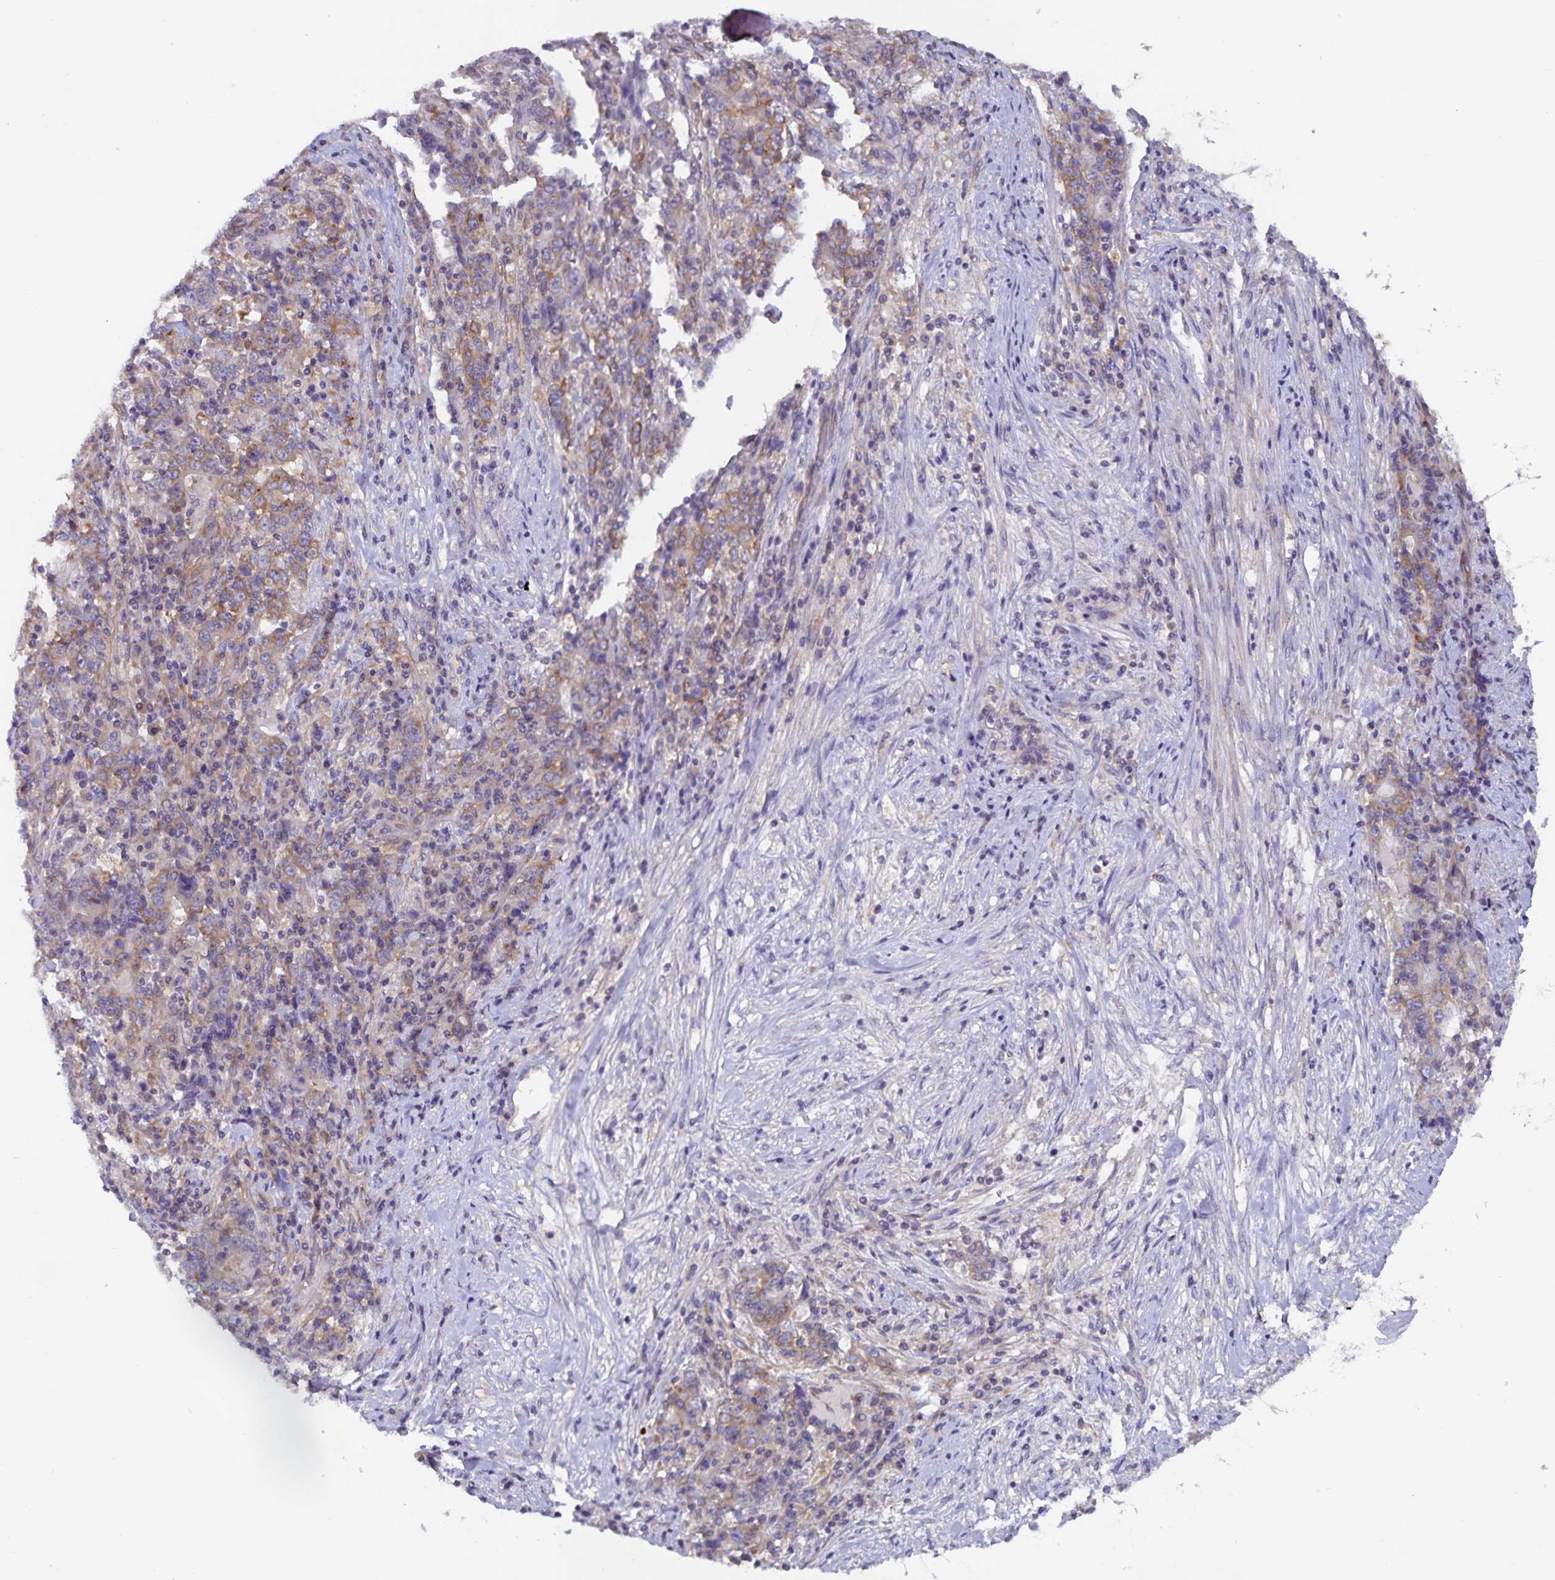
{"staining": {"intensity": "moderate", "quantity": ">75%", "location": "cytoplasmic/membranous"}, "tissue": "stomach cancer", "cell_type": "Tumor cells", "image_type": "cancer", "snomed": [{"axis": "morphology", "description": "Normal tissue, NOS"}, {"axis": "morphology", "description": "Adenocarcinoma, NOS"}, {"axis": "topography", "description": "Stomach, upper"}, {"axis": "topography", "description": "Stomach"}], "caption": "Moderate cytoplasmic/membranous positivity is appreciated in approximately >75% of tumor cells in adenocarcinoma (stomach).", "gene": "FAM120A", "patient": {"sex": "male", "age": 59}}